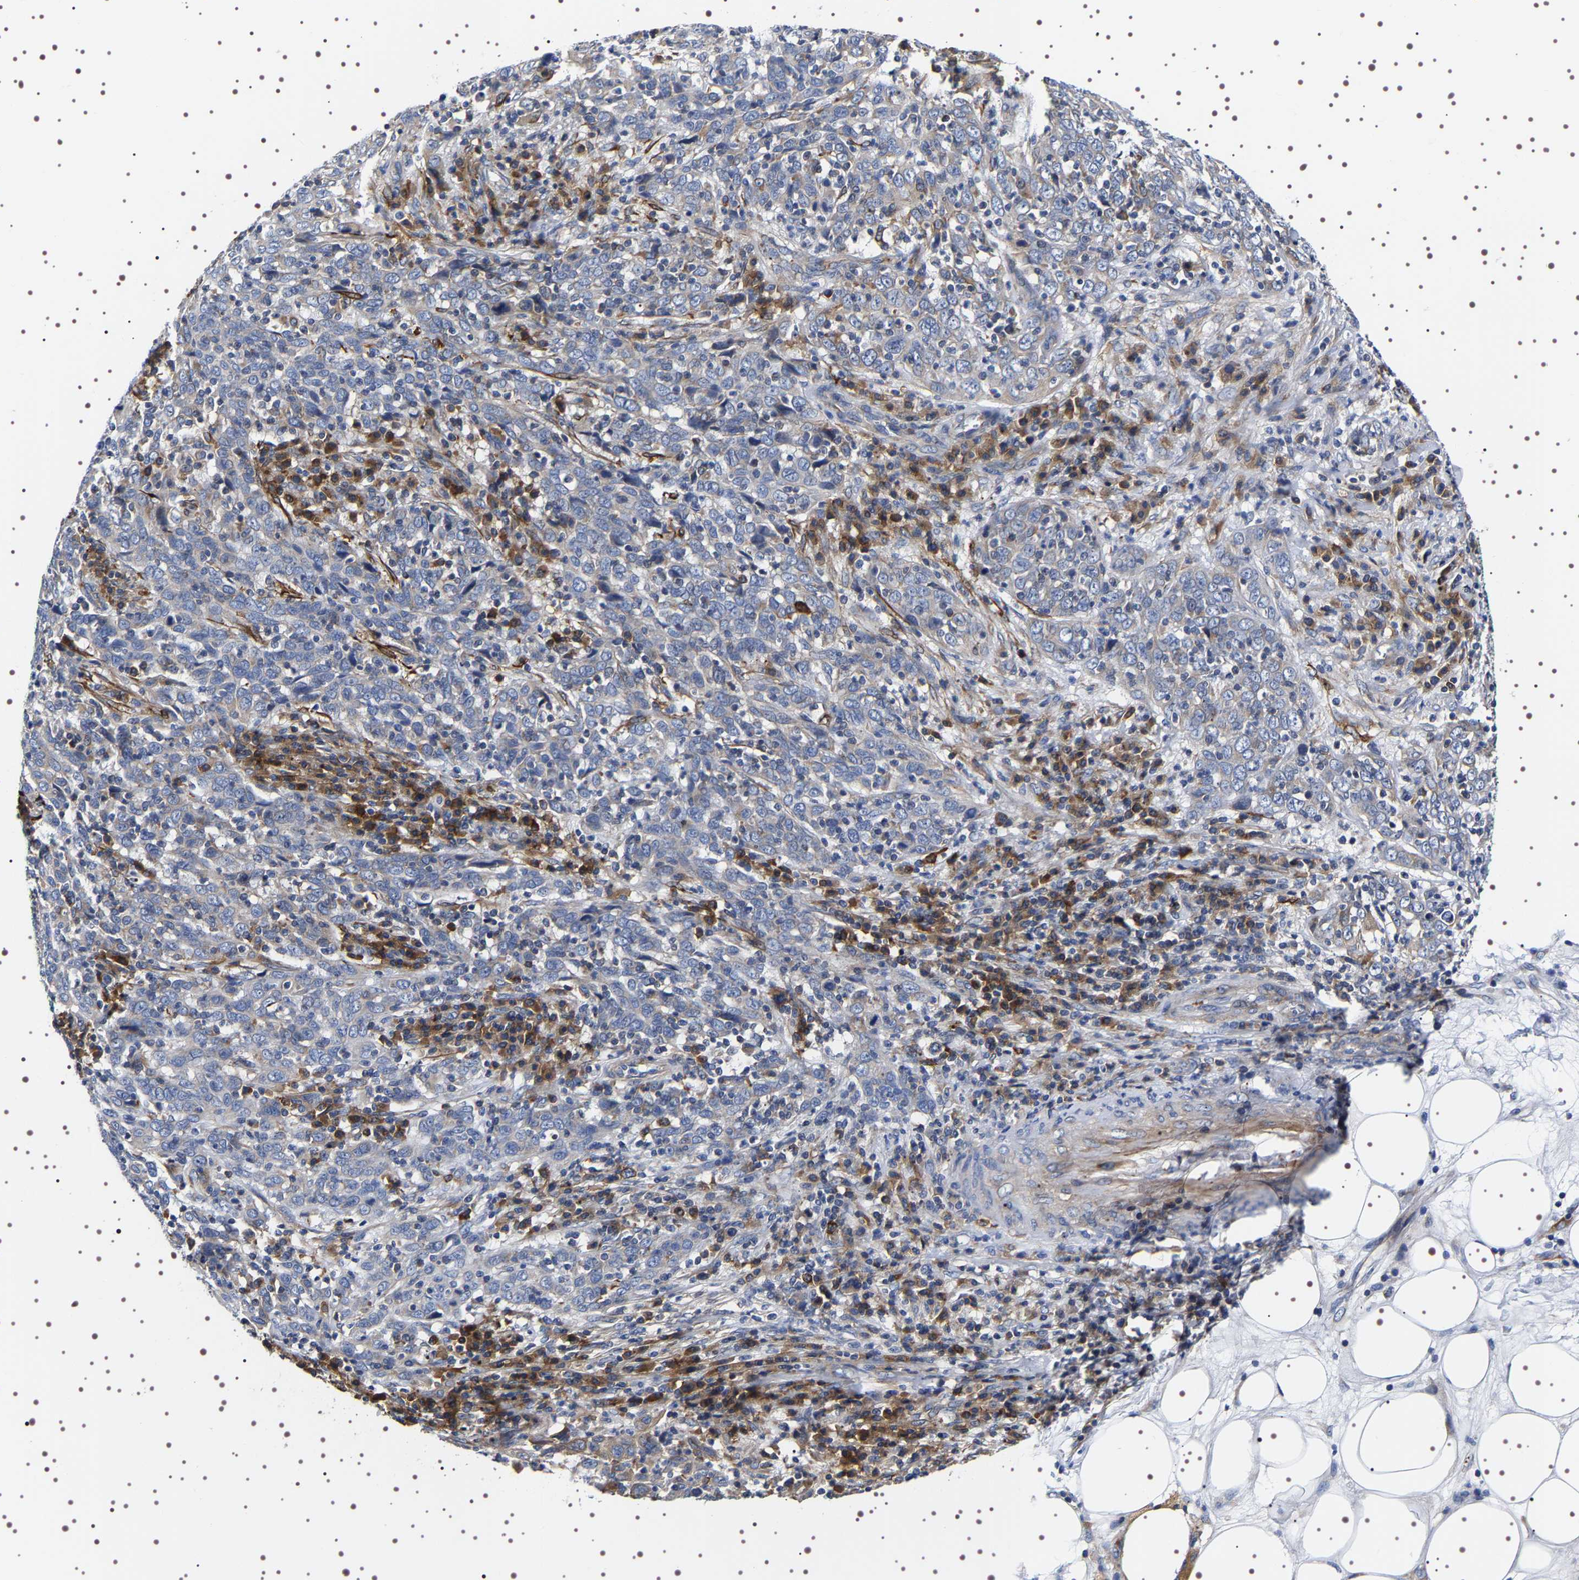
{"staining": {"intensity": "moderate", "quantity": "<25%", "location": "cytoplasmic/membranous"}, "tissue": "cervical cancer", "cell_type": "Tumor cells", "image_type": "cancer", "snomed": [{"axis": "morphology", "description": "Squamous cell carcinoma, NOS"}, {"axis": "topography", "description": "Cervix"}], "caption": "Immunohistochemistry micrograph of human cervical squamous cell carcinoma stained for a protein (brown), which demonstrates low levels of moderate cytoplasmic/membranous positivity in approximately <25% of tumor cells.", "gene": "SQLE", "patient": {"sex": "female", "age": 46}}